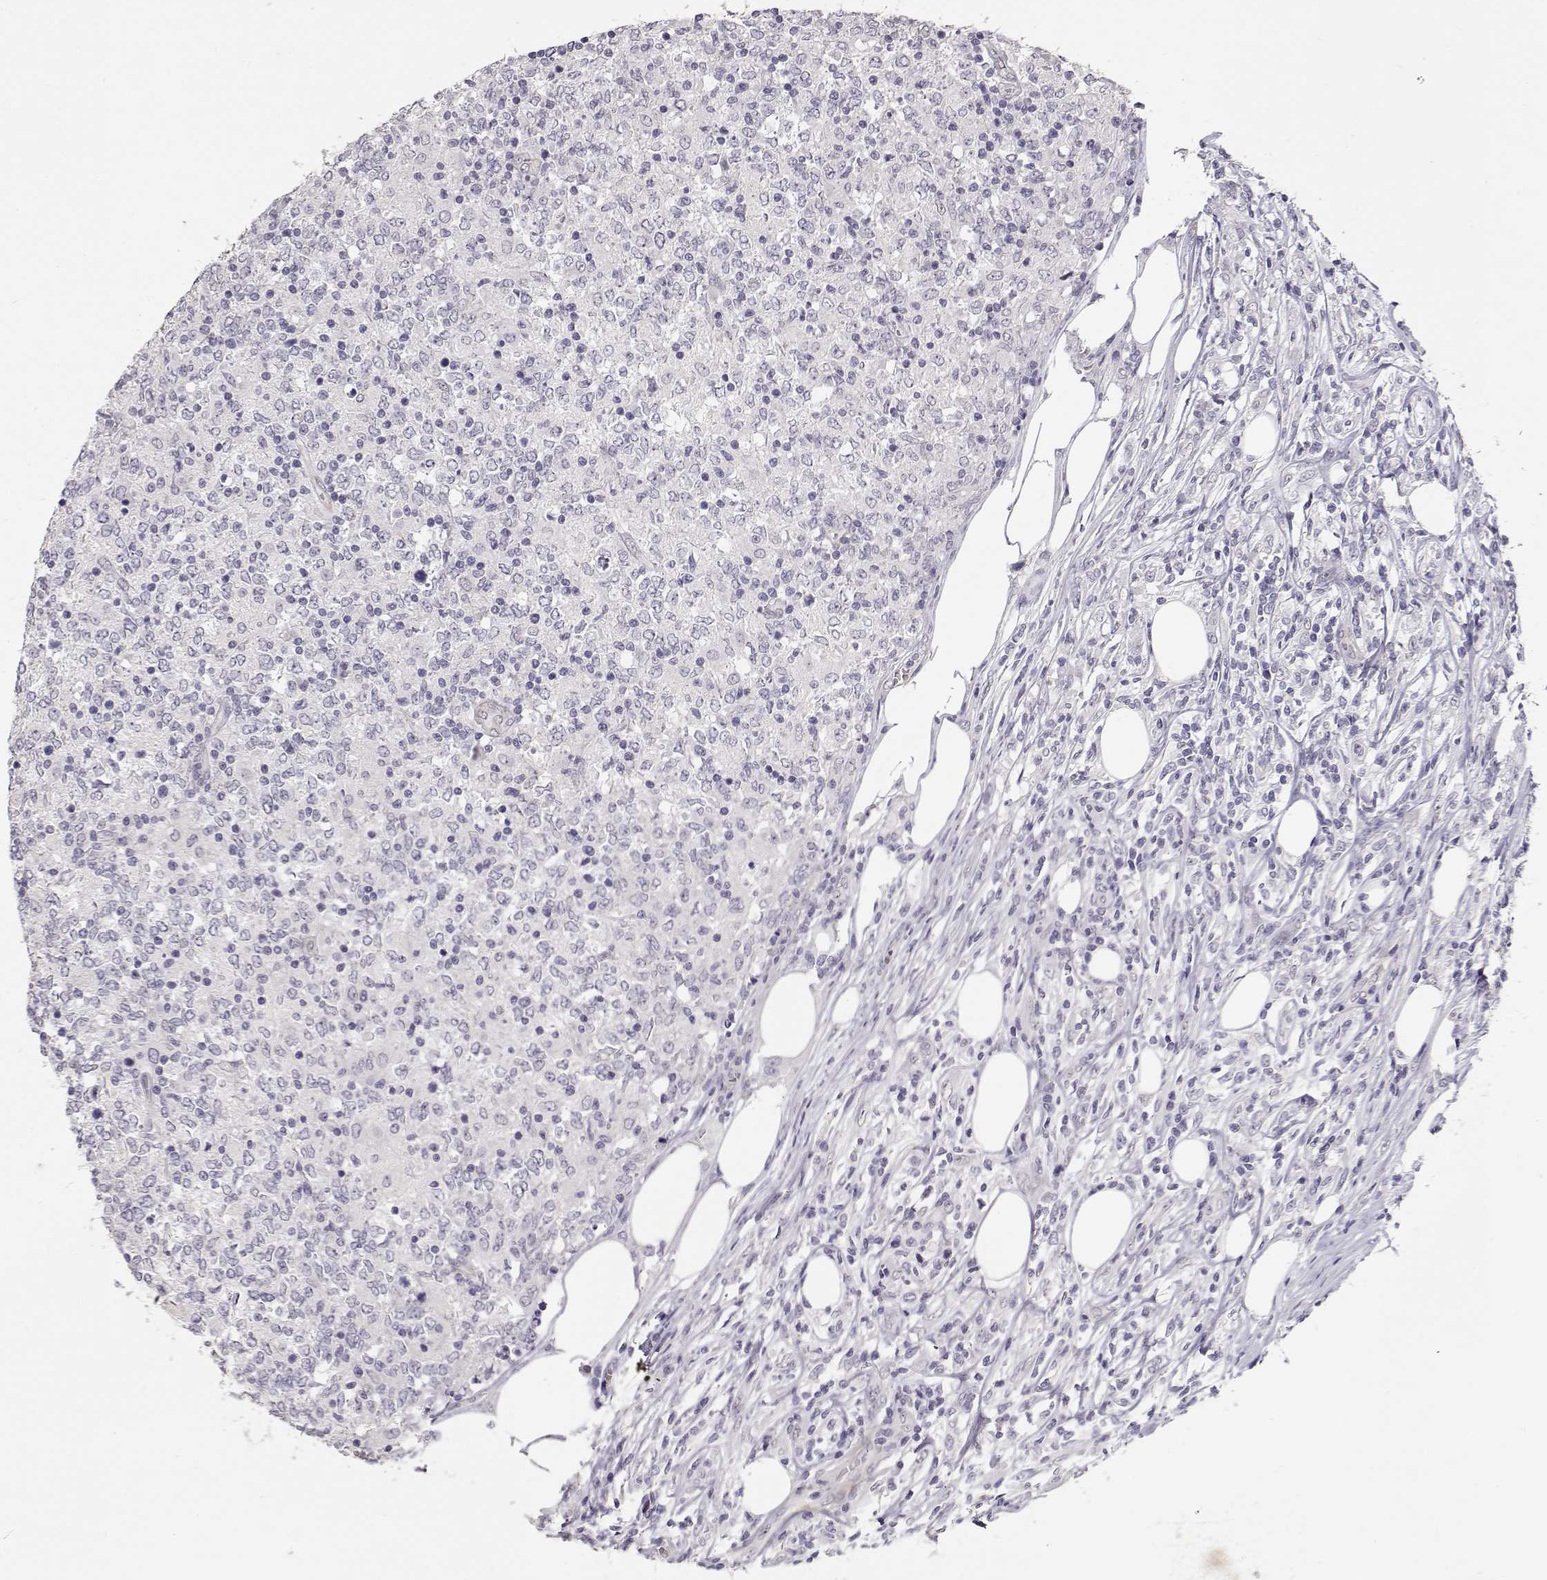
{"staining": {"intensity": "negative", "quantity": "none", "location": "none"}, "tissue": "lymphoma", "cell_type": "Tumor cells", "image_type": "cancer", "snomed": [{"axis": "morphology", "description": "Malignant lymphoma, non-Hodgkin's type, High grade"}, {"axis": "topography", "description": "Lymph node"}], "caption": "IHC of lymphoma exhibits no staining in tumor cells.", "gene": "LAMA5", "patient": {"sex": "female", "age": 84}}